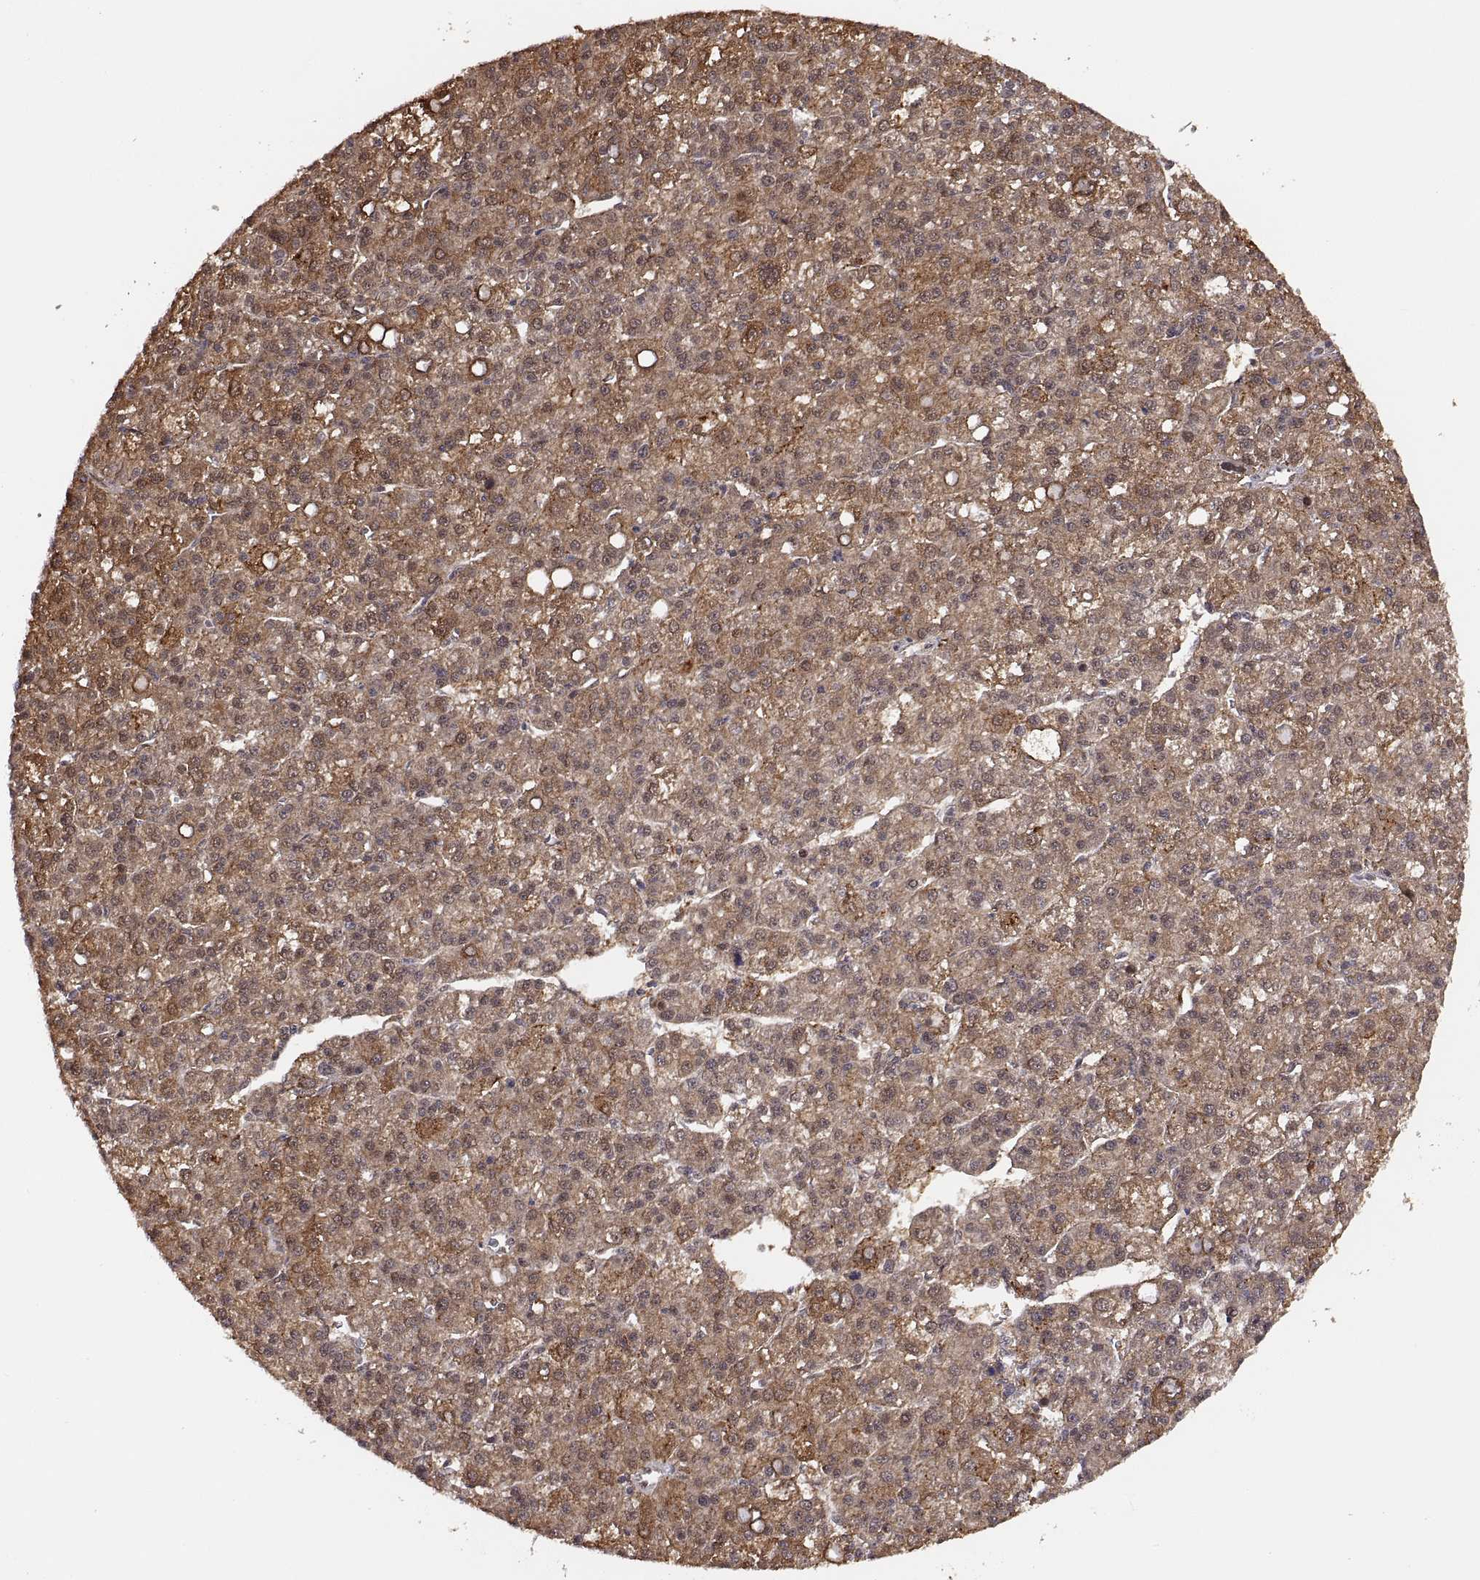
{"staining": {"intensity": "moderate", "quantity": ">75%", "location": "cytoplasmic/membranous"}, "tissue": "liver cancer", "cell_type": "Tumor cells", "image_type": "cancer", "snomed": [{"axis": "morphology", "description": "Carcinoma, Hepatocellular, NOS"}, {"axis": "topography", "description": "Liver"}], "caption": "Hepatocellular carcinoma (liver) was stained to show a protein in brown. There is medium levels of moderate cytoplasmic/membranous positivity in approximately >75% of tumor cells.", "gene": "PSMC2", "patient": {"sex": "female", "age": 60}}